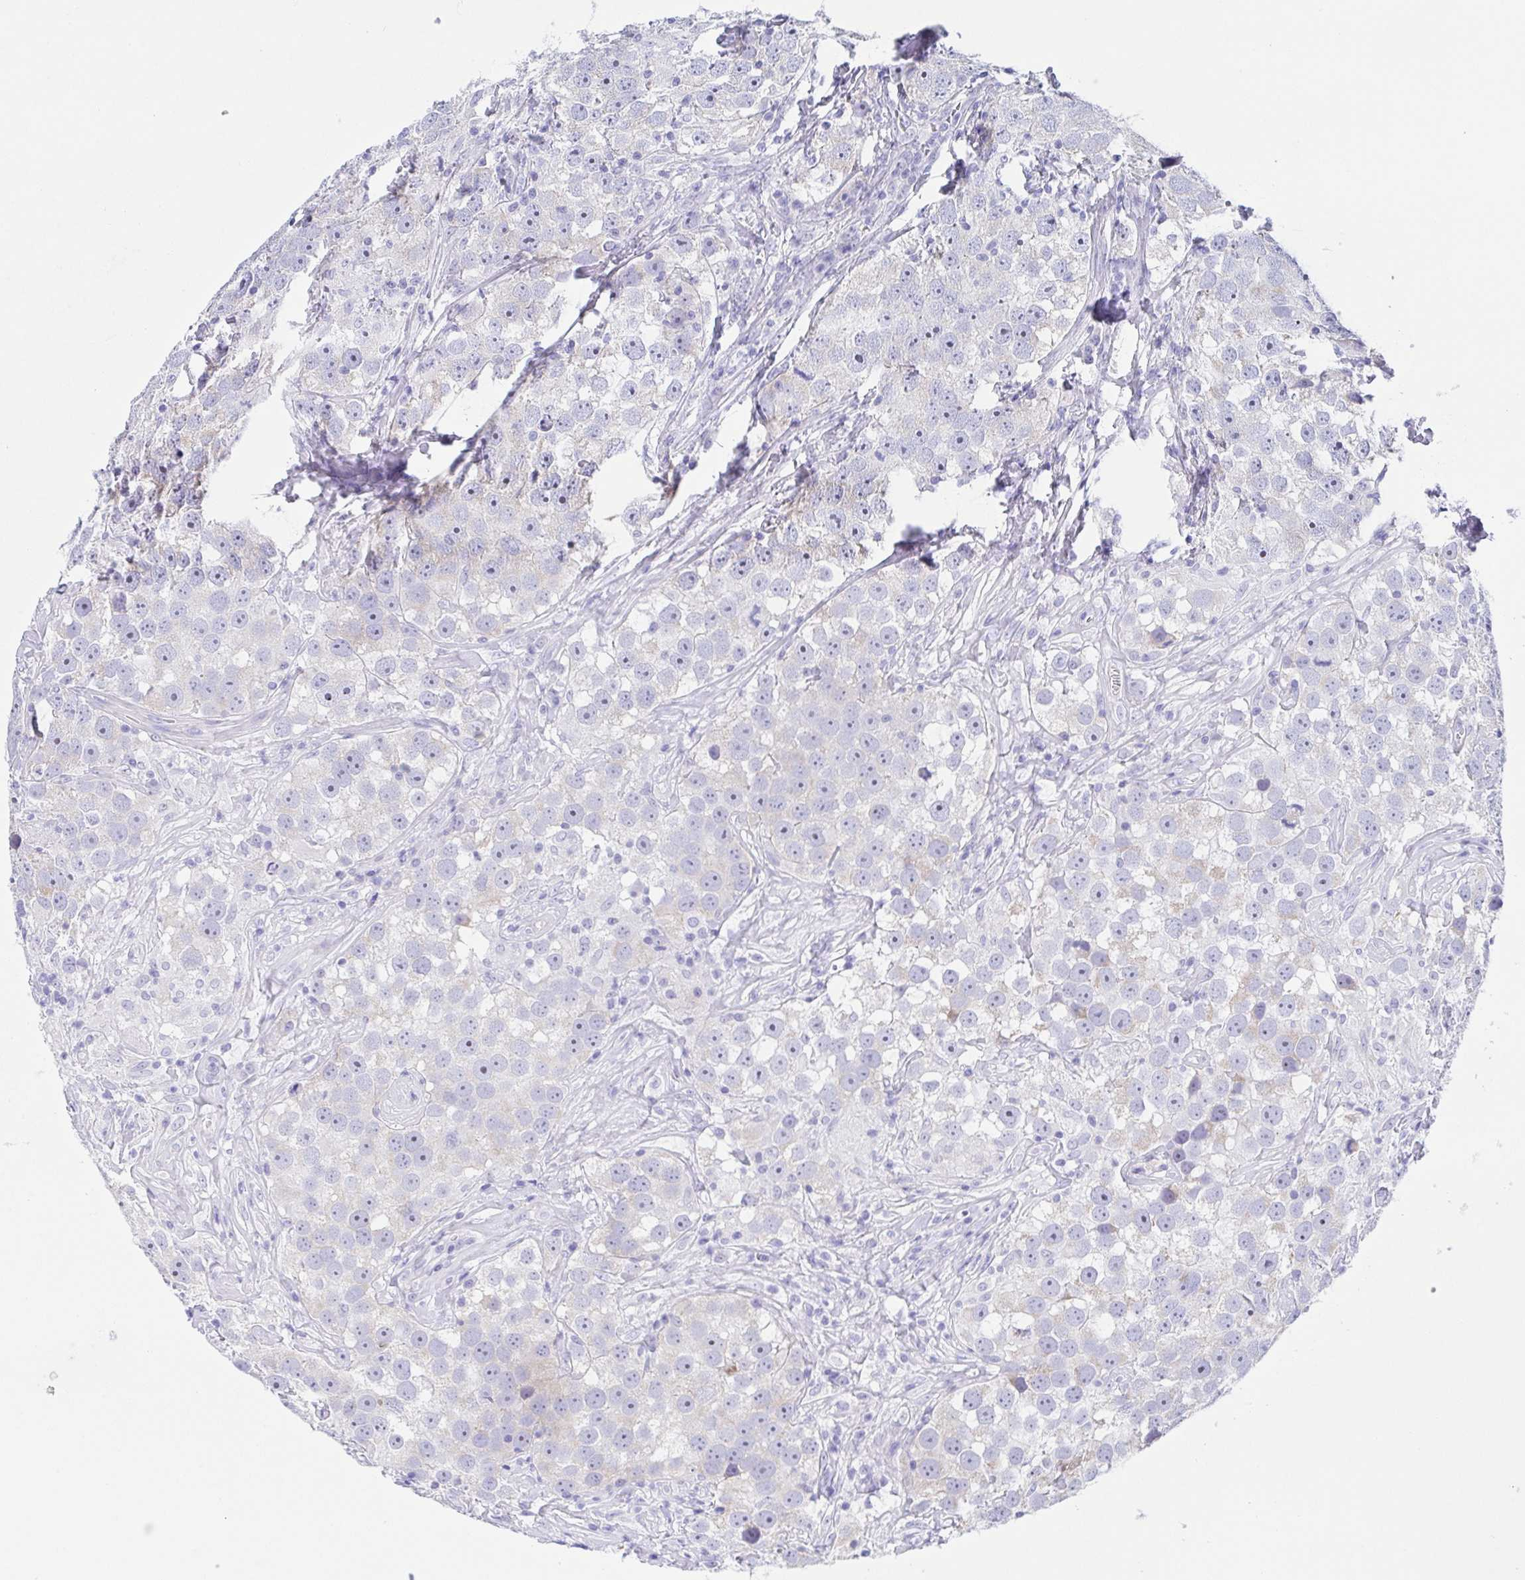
{"staining": {"intensity": "negative", "quantity": "none", "location": "none"}, "tissue": "testis cancer", "cell_type": "Tumor cells", "image_type": "cancer", "snomed": [{"axis": "morphology", "description": "Seminoma, NOS"}, {"axis": "topography", "description": "Testis"}], "caption": "This photomicrograph is of testis cancer (seminoma) stained with IHC to label a protein in brown with the nuclei are counter-stained blue. There is no staining in tumor cells.", "gene": "MUCL3", "patient": {"sex": "male", "age": 49}}